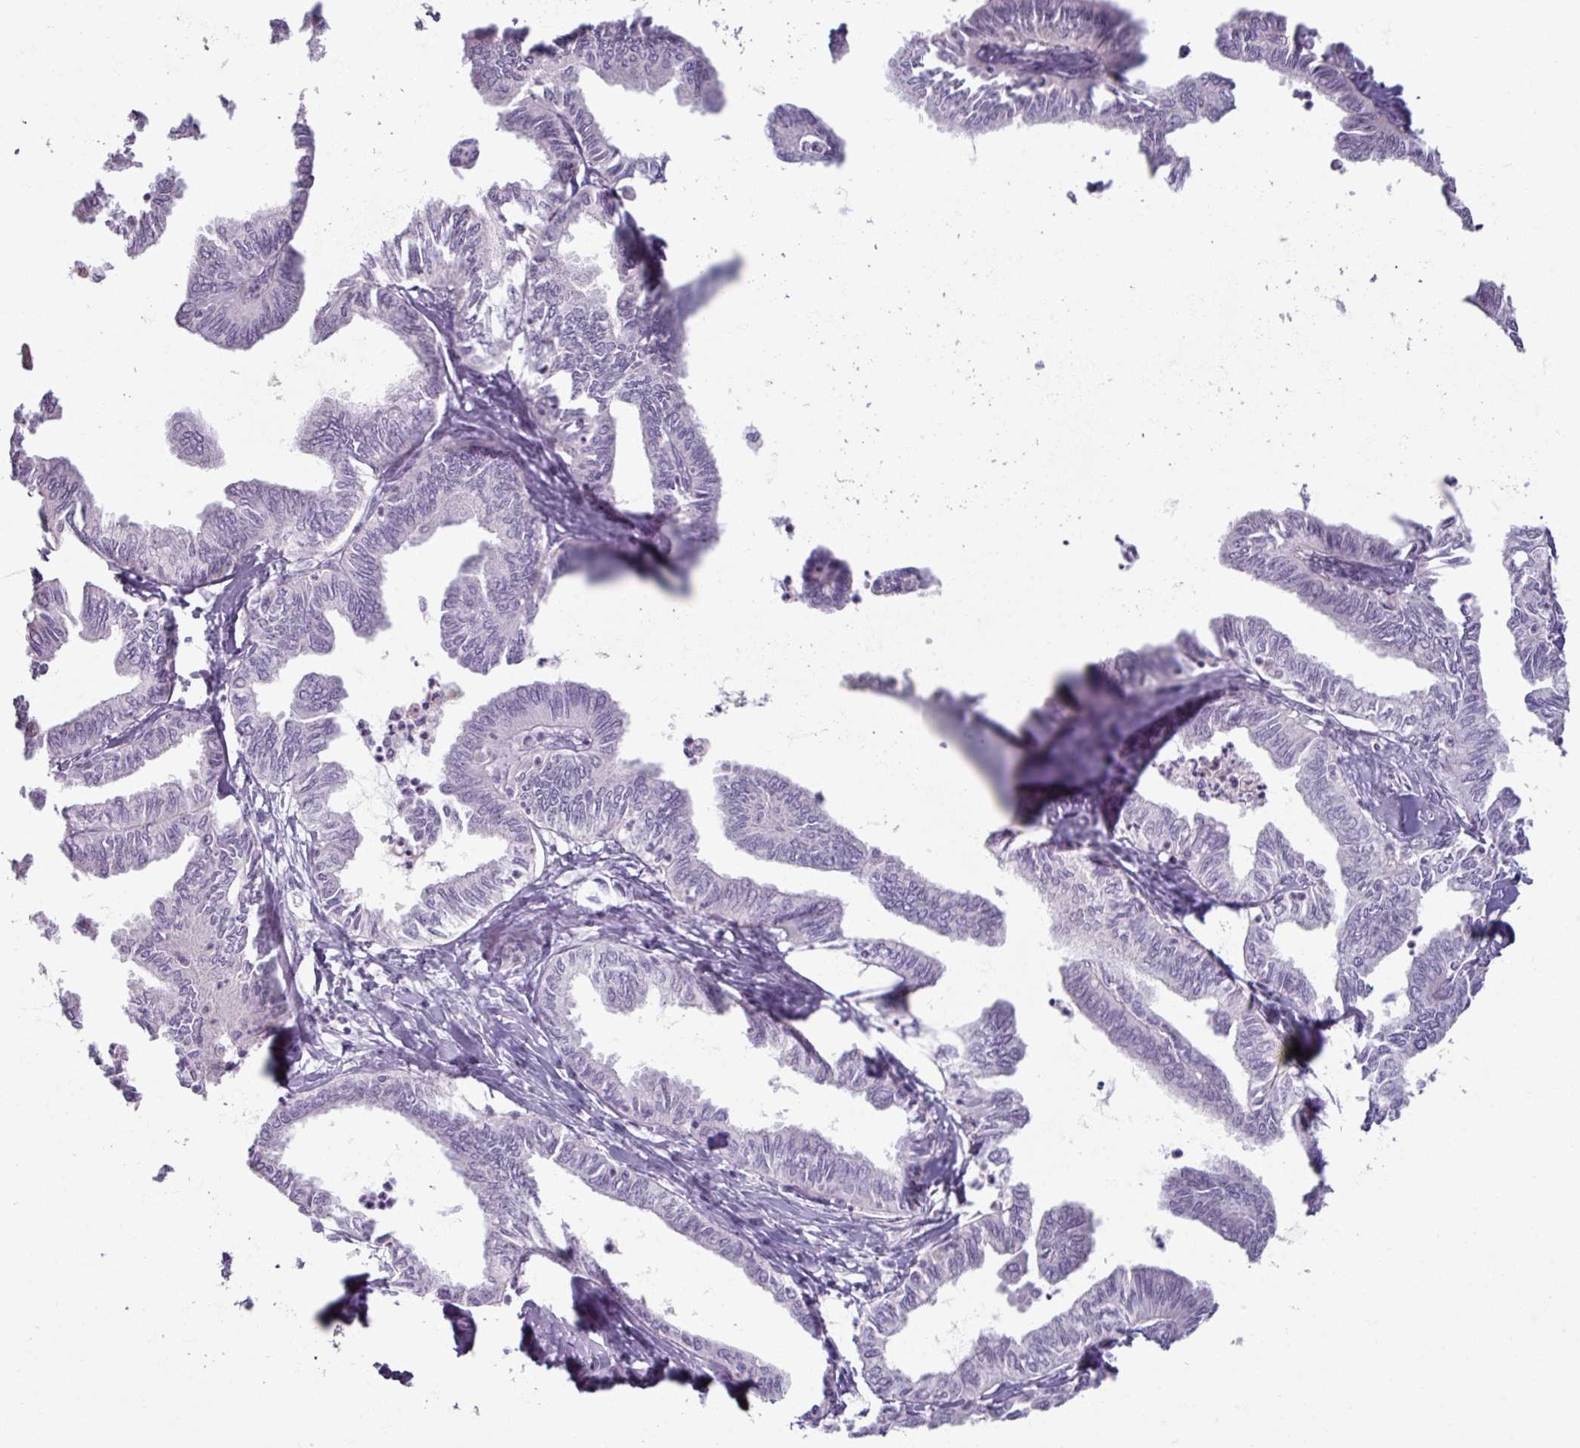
{"staining": {"intensity": "negative", "quantity": "none", "location": "none"}, "tissue": "ovarian cancer", "cell_type": "Tumor cells", "image_type": "cancer", "snomed": [{"axis": "morphology", "description": "Carcinoma, endometroid"}, {"axis": "topography", "description": "Ovary"}], "caption": "Protein analysis of ovarian cancer (endometroid carcinoma) exhibits no significant positivity in tumor cells.", "gene": "SLC27A5", "patient": {"sex": "female", "age": 70}}